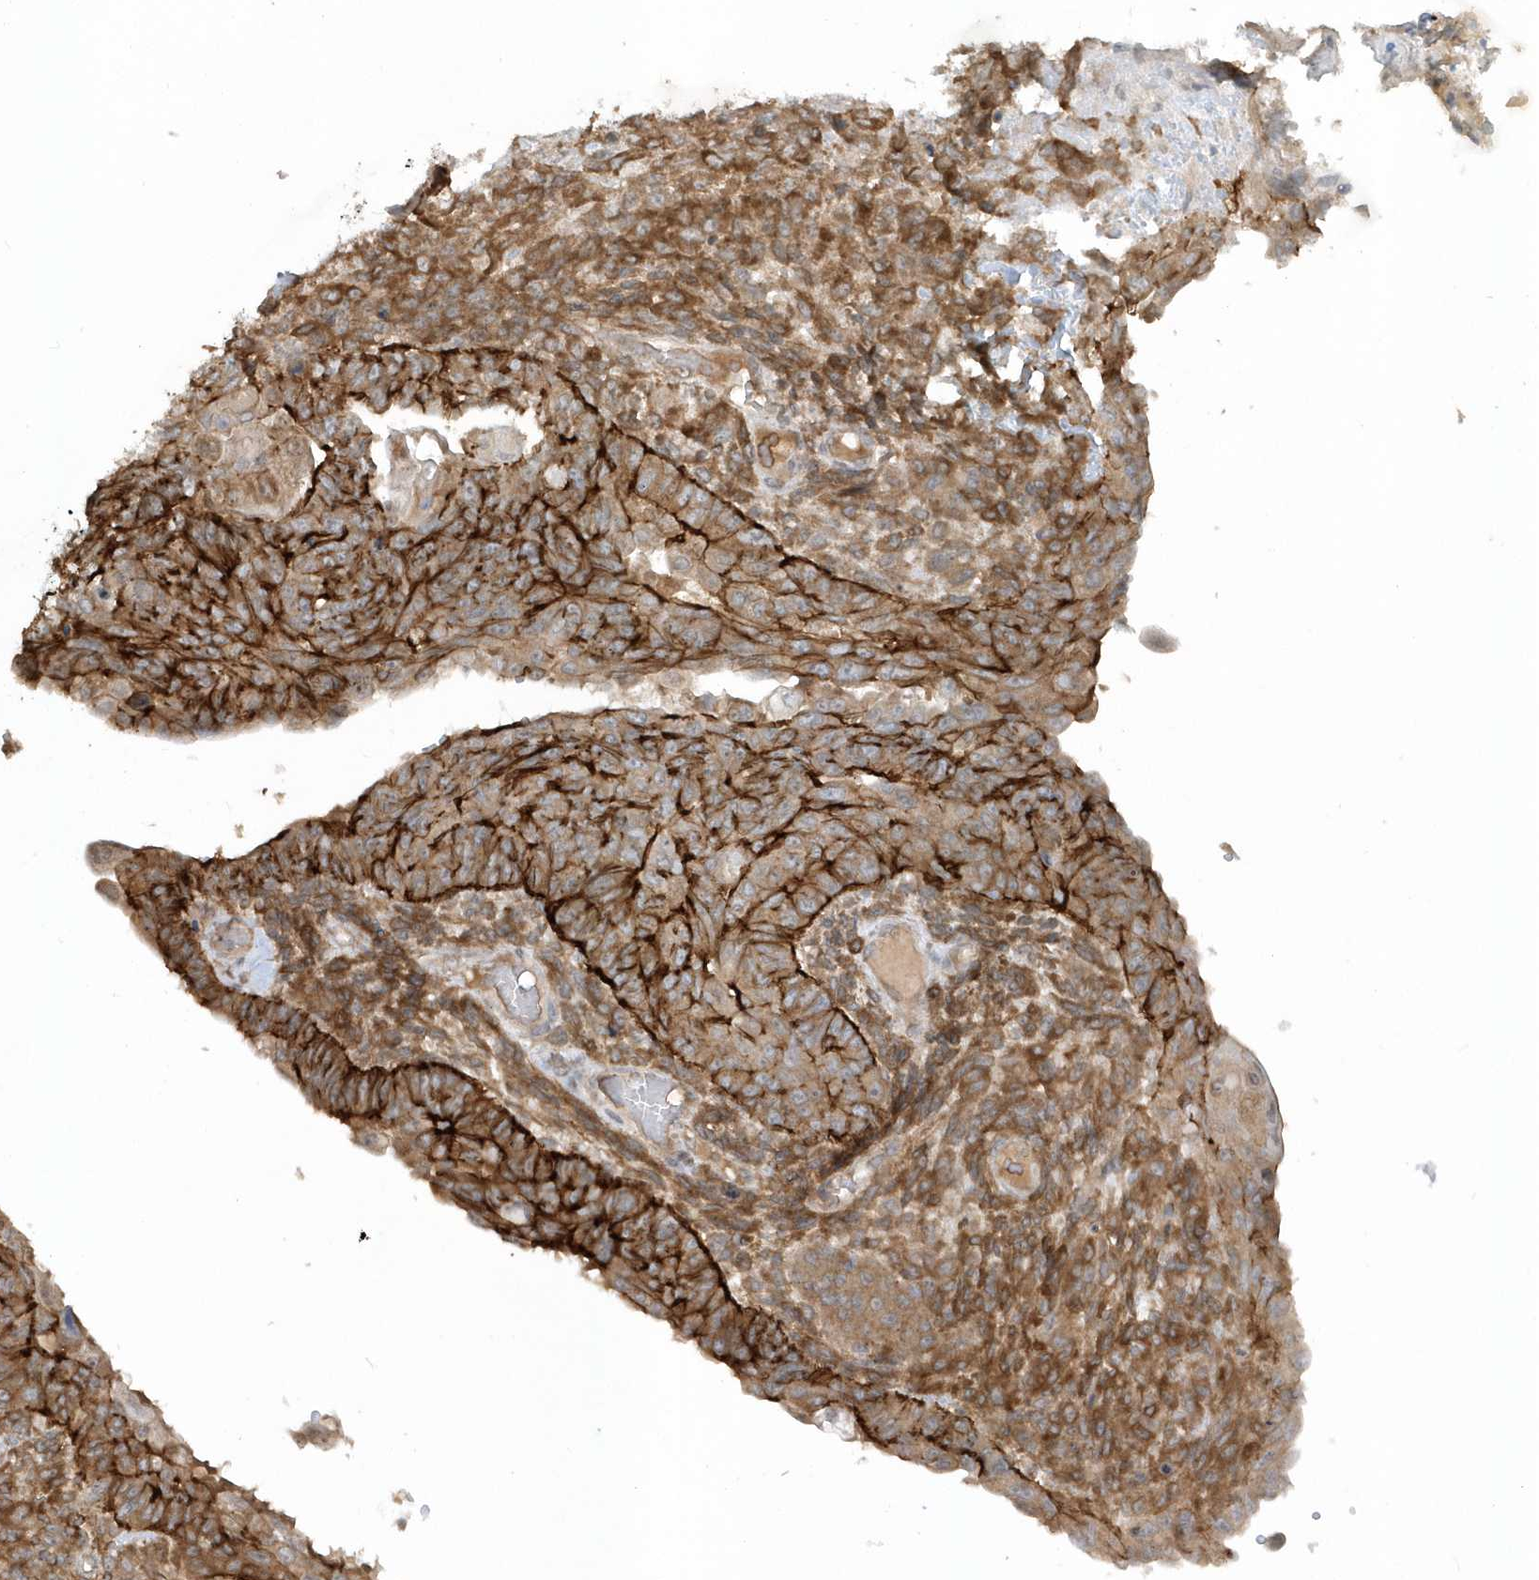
{"staining": {"intensity": "strong", "quantity": ">75%", "location": "cytoplasmic/membranous"}, "tissue": "endometrial cancer", "cell_type": "Tumor cells", "image_type": "cancer", "snomed": [{"axis": "morphology", "description": "Adenocarcinoma, NOS"}, {"axis": "topography", "description": "Endometrium"}], "caption": "Protein staining of endometrial cancer (adenocarcinoma) tissue demonstrates strong cytoplasmic/membranous positivity in approximately >75% of tumor cells.", "gene": "STIM2", "patient": {"sex": "female", "age": 32}}